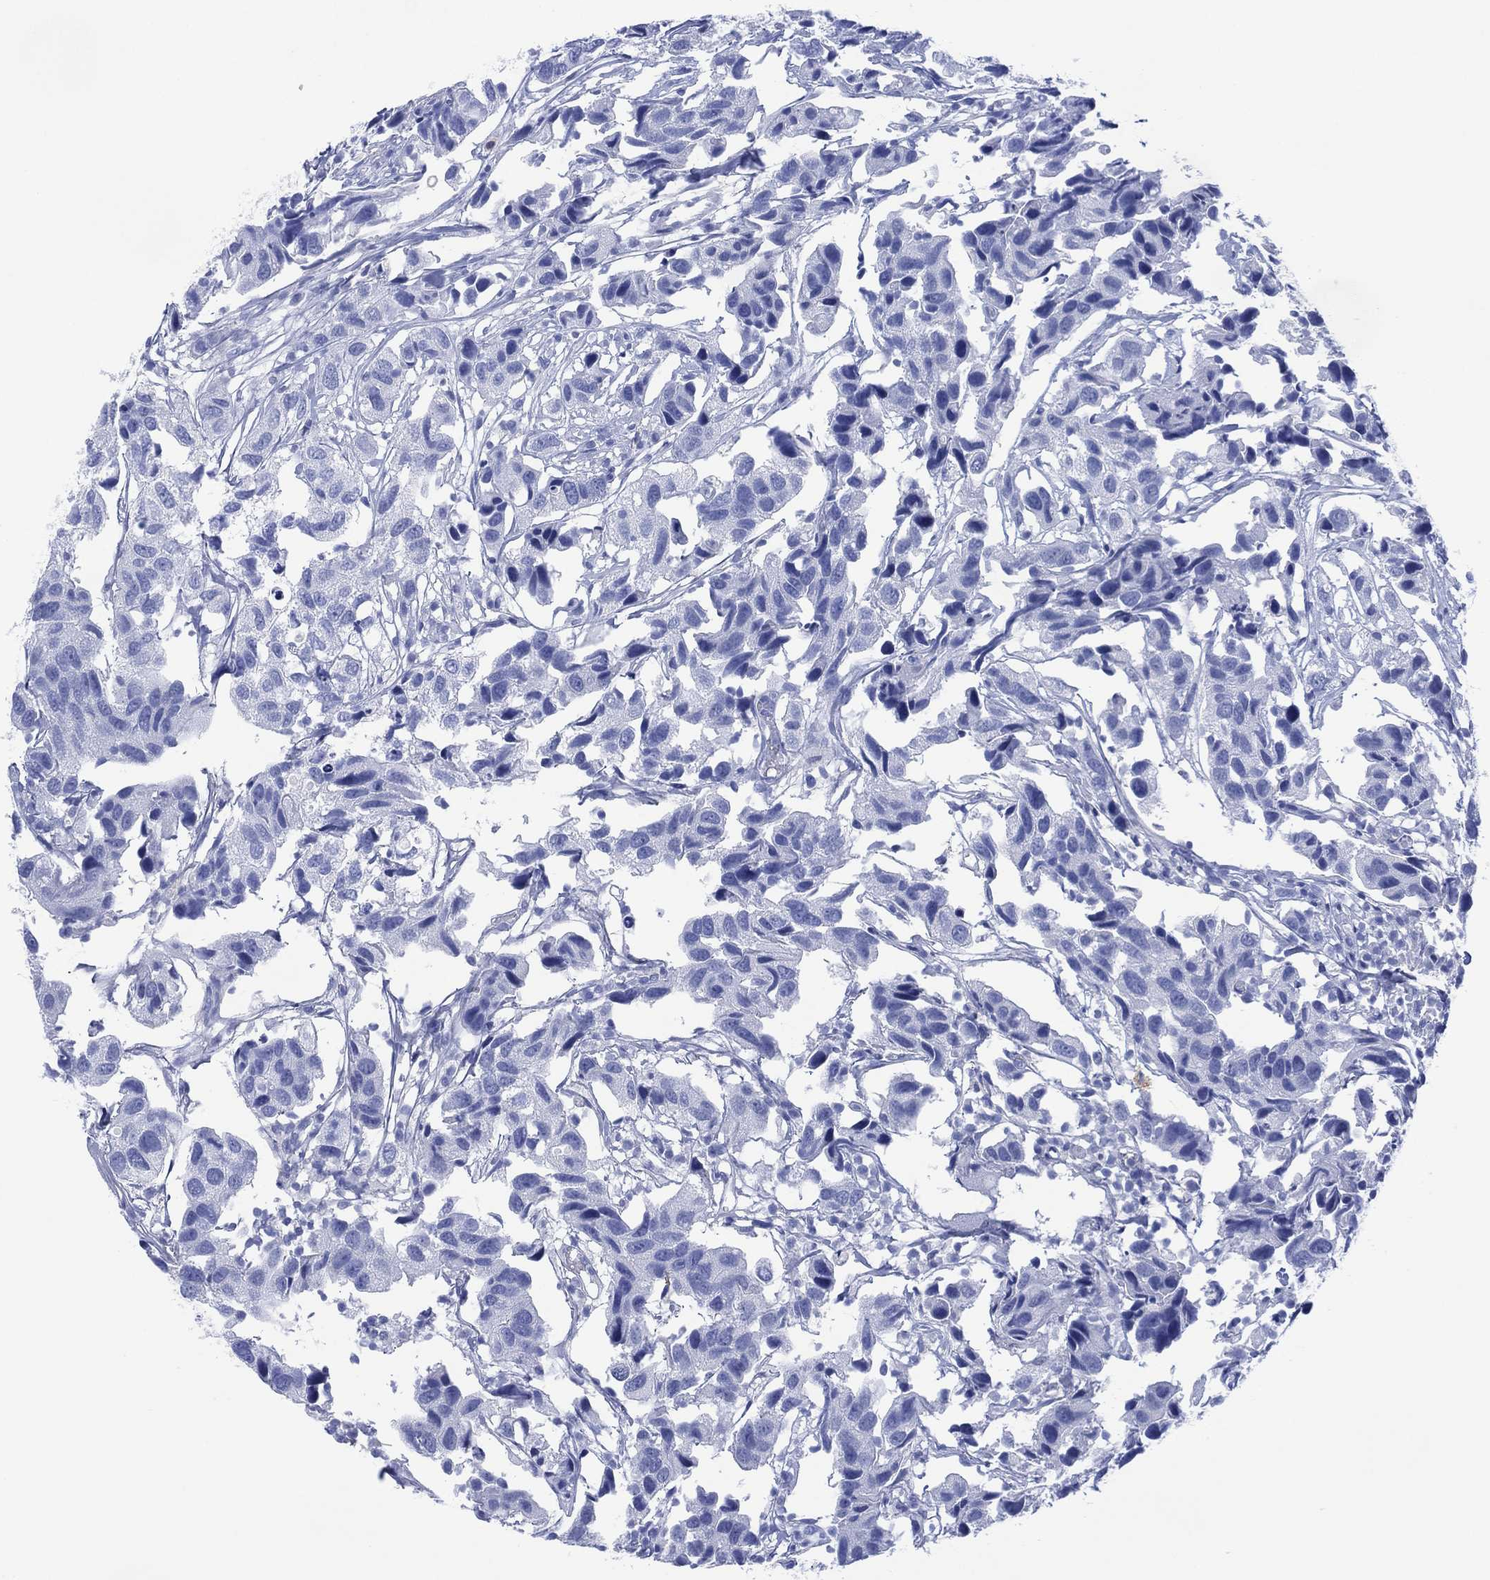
{"staining": {"intensity": "negative", "quantity": "none", "location": "none"}, "tissue": "urothelial cancer", "cell_type": "Tumor cells", "image_type": "cancer", "snomed": [{"axis": "morphology", "description": "Urothelial carcinoma, High grade"}, {"axis": "topography", "description": "Urinary bladder"}], "caption": "Protein analysis of urothelial cancer exhibits no significant expression in tumor cells.", "gene": "DPP4", "patient": {"sex": "male", "age": 79}}